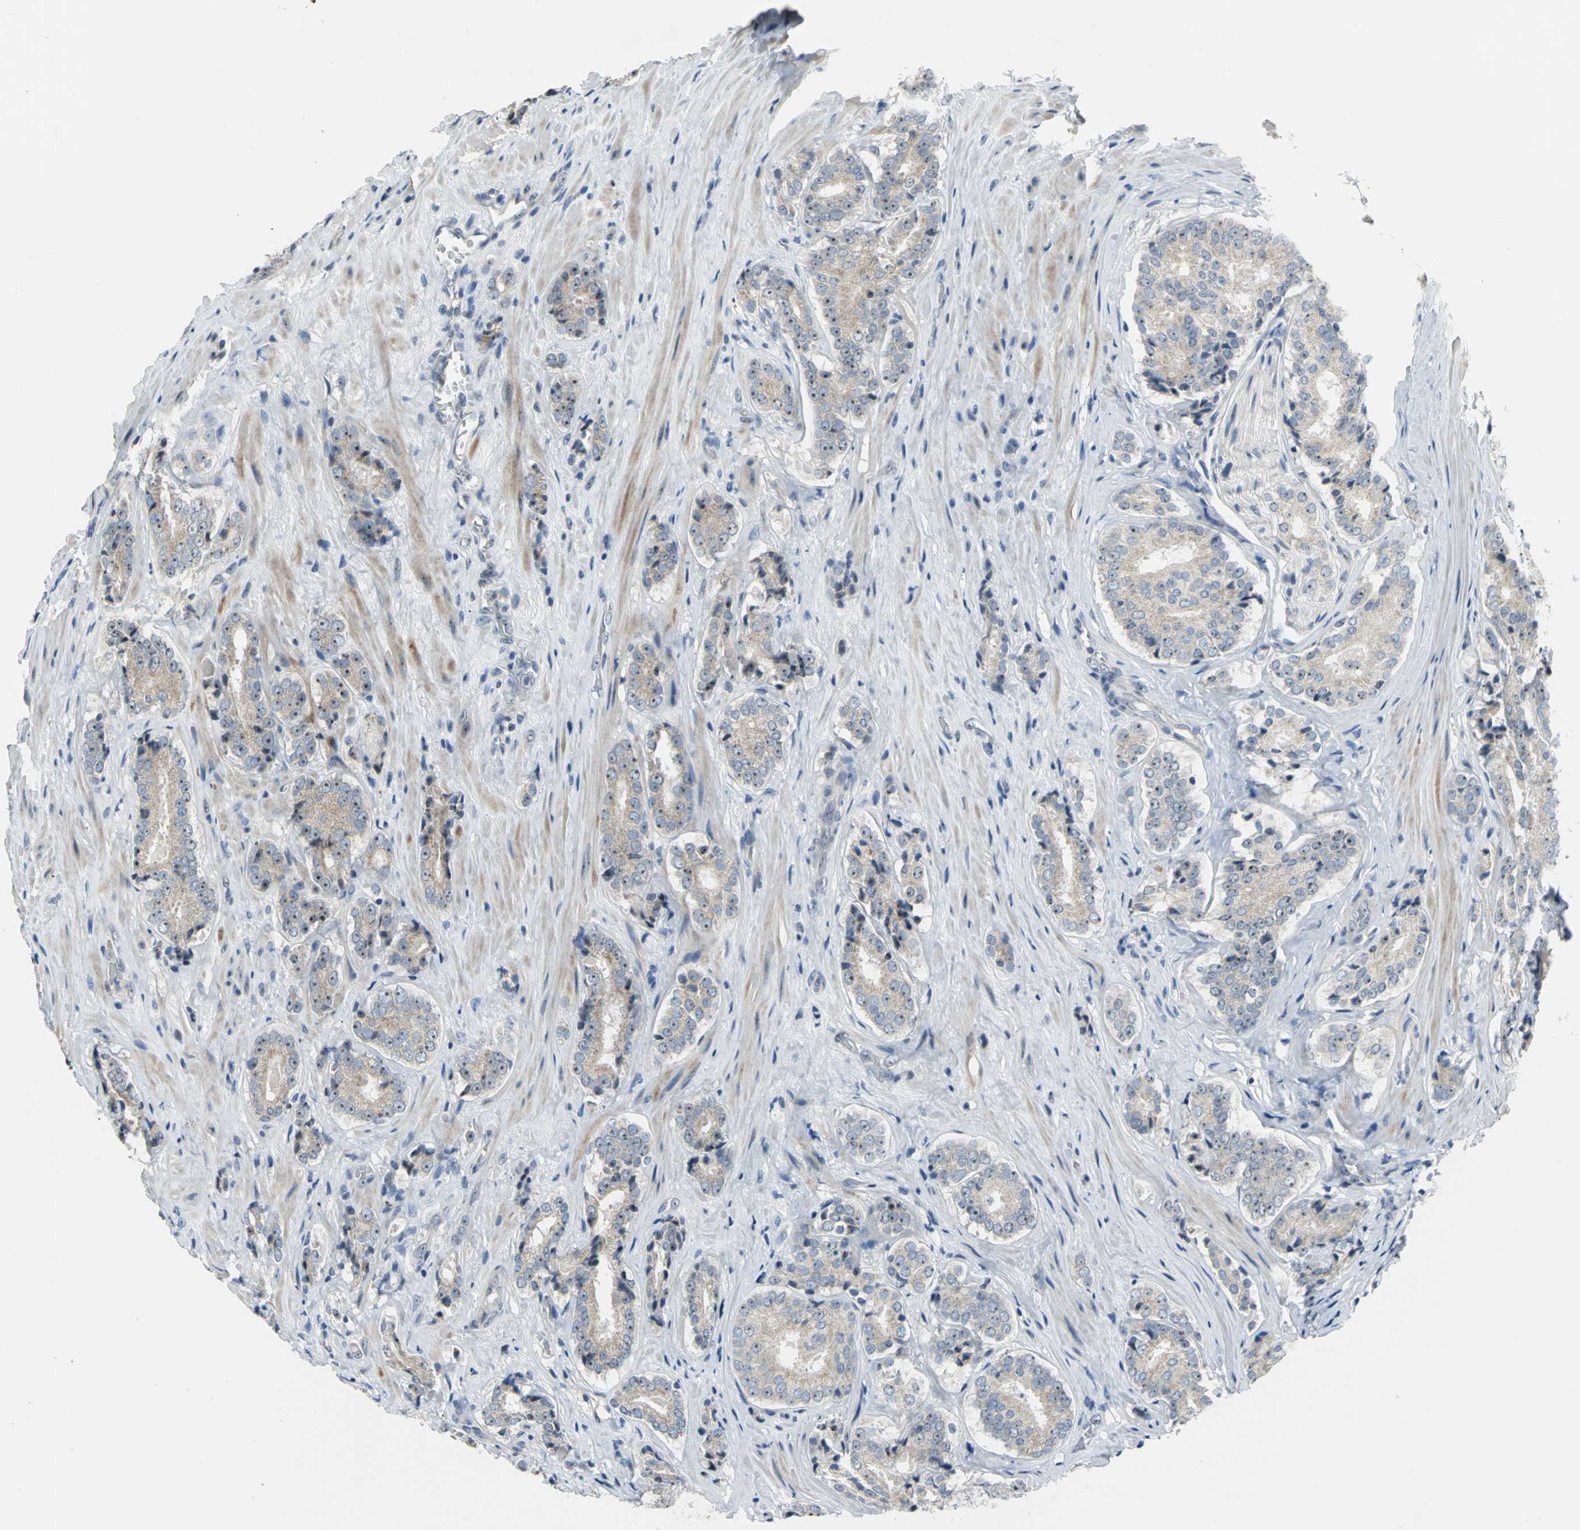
{"staining": {"intensity": "moderate", "quantity": "25%-75%", "location": "nuclear"}, "tissue": "prostate cancer", "cell_type": "Tumor cells", "image_type": "cancer", "snomed": [{"axis": "morphology", "description": "Adenocarcinoma, High grade"}, {"axis": "topography", "description": "Prostate"}], "caption": "Adenocarcinoma (high-grade) (prostate) was stained to show a protein in brown. There is medium levels of moderate nuclear staining in approximately 25%-75% of tumor cells.", "gene": "MYBBP1A", "patient": {"sex": "male", "age": 70}}